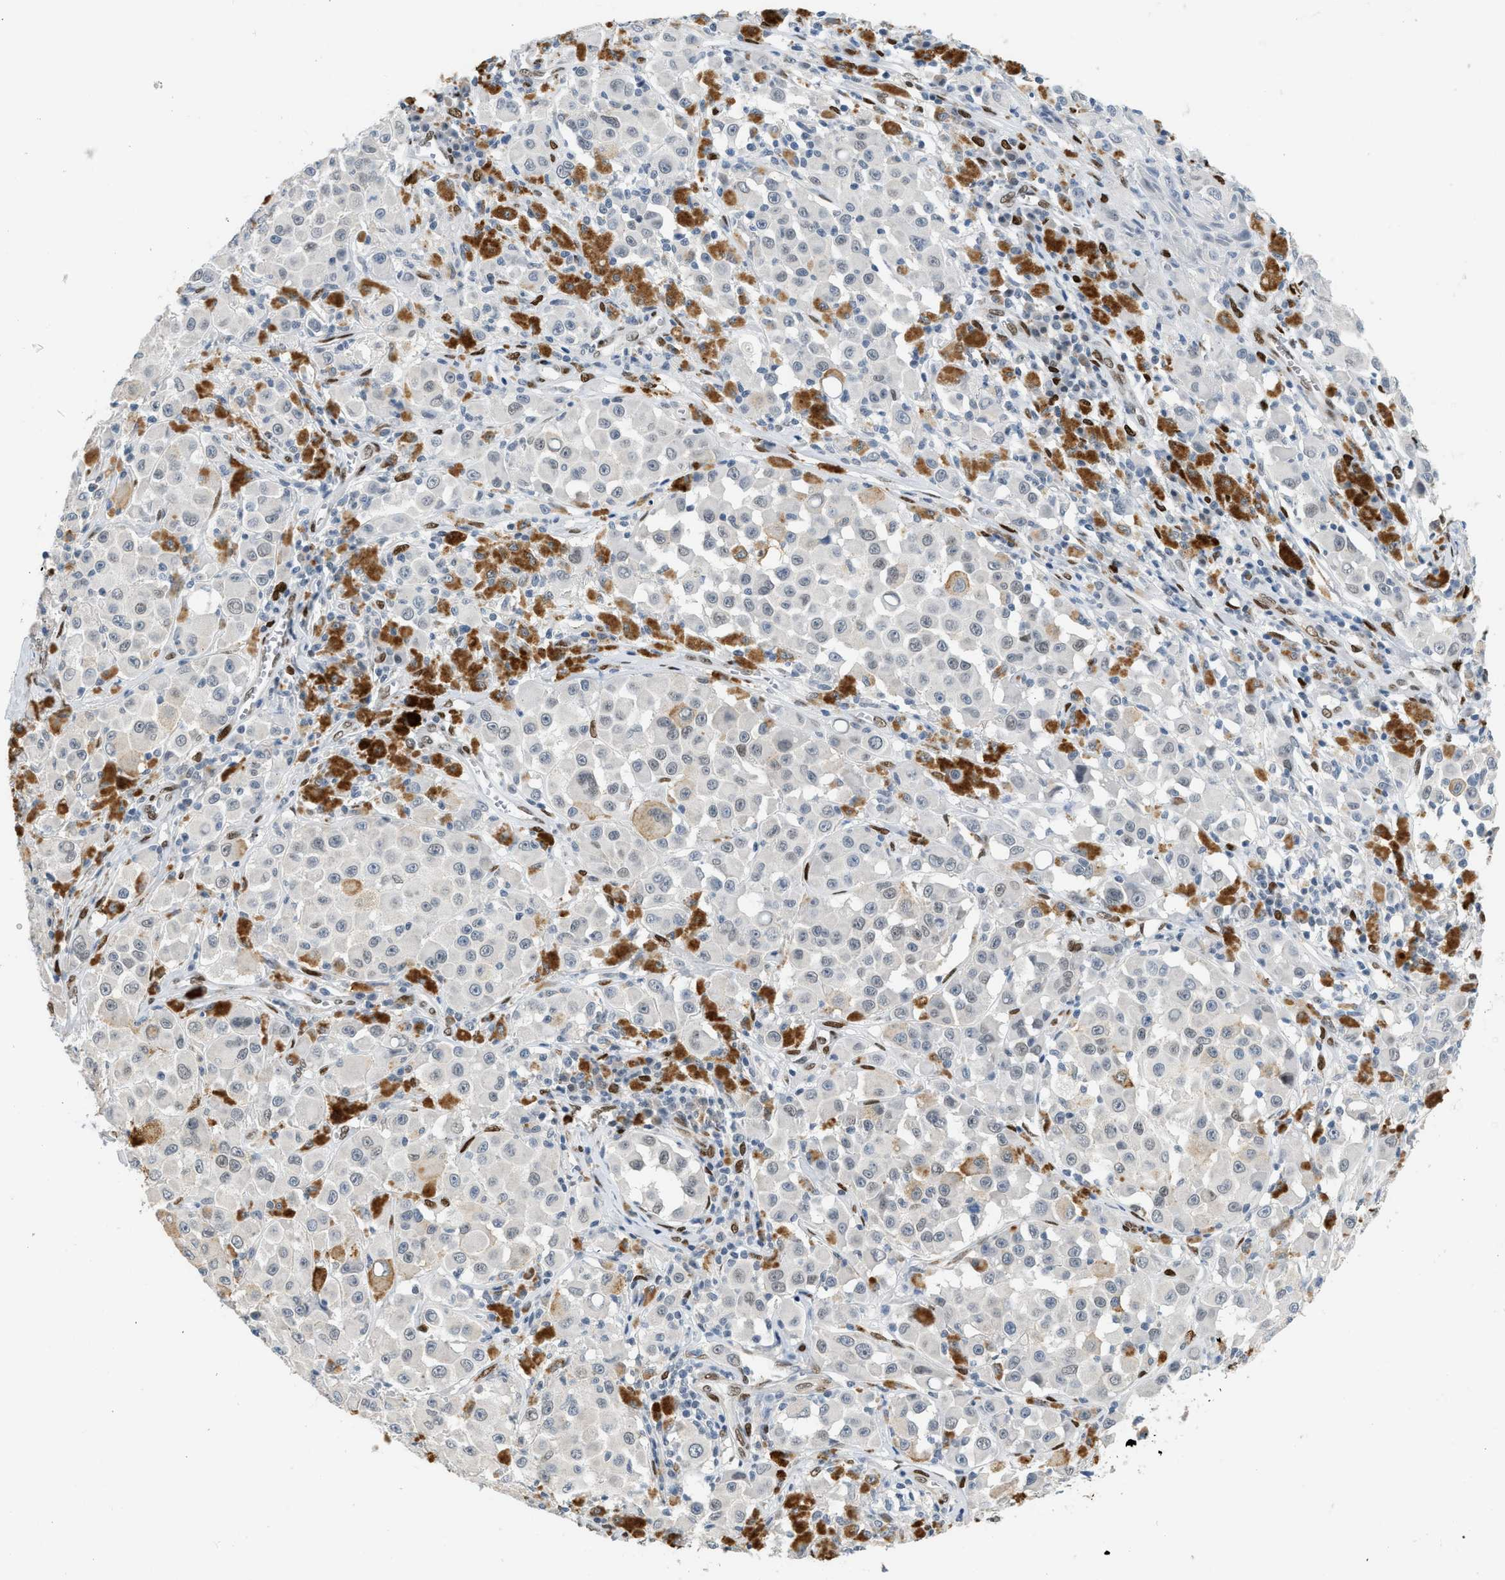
{"staining": {"intensity": "weak", "quantity": "<25%", "location": "nuclear"}, "tissue": "melanoma", "cell_type": "Tumor cells", "image_type": "cancer", "snomed": [{"axis": "morphology", "description": "Malignant melanoma, NOS"}, {"axis": "topography", "description": "Skin"}], "caption": "High power microscopy photomicrograph of an immunohistochemistry (IHC) micrograph of melanoma, revealing no significant expression in tumor cells.", "gene": "ZBTB20", "patient": {"sex": "male", "age": 84}}